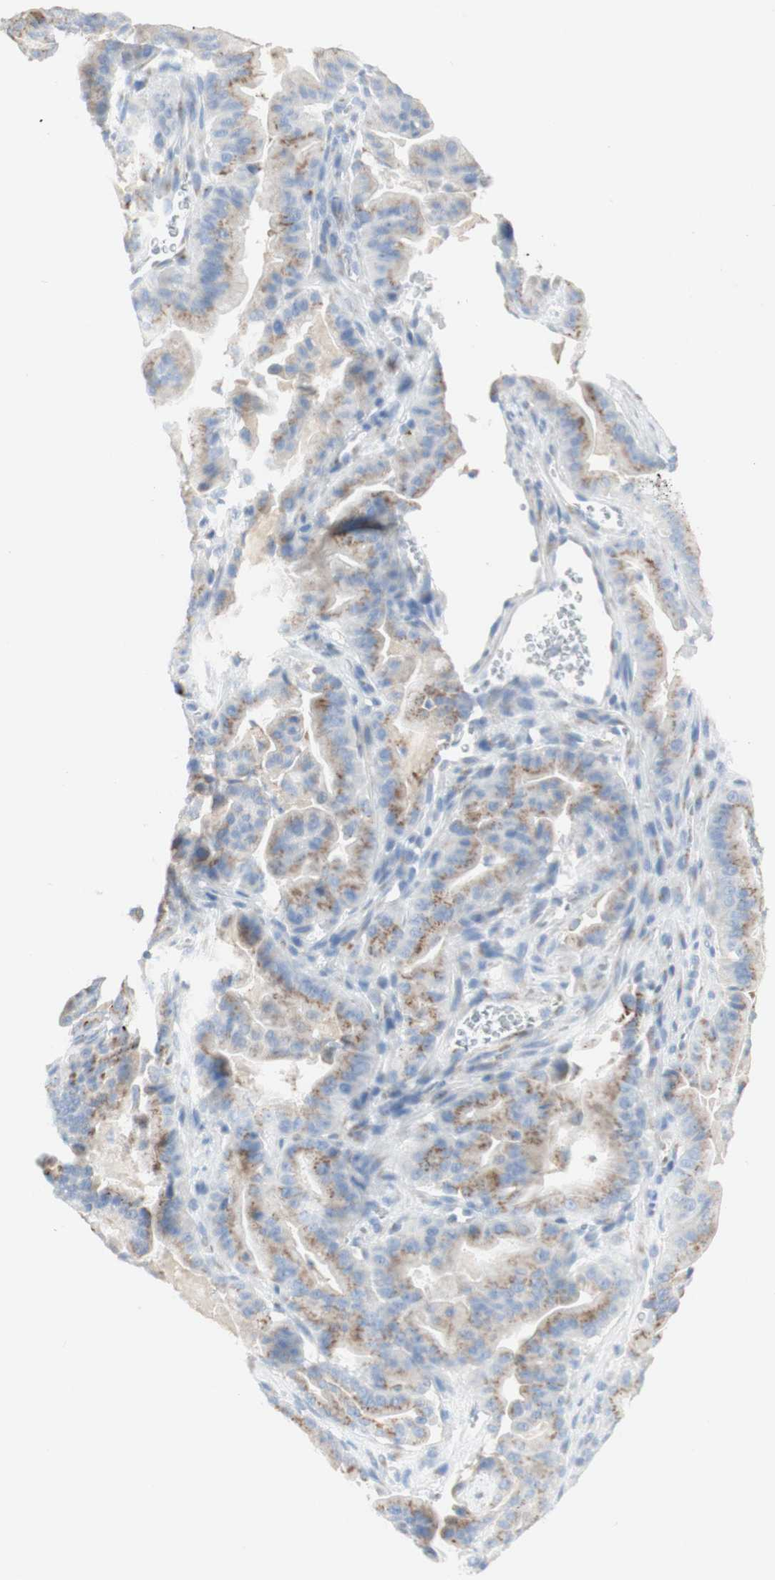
{"staining": {"intensity": "moderate", "quantity": ">75%", "location": "cytoplasmic/membranous"}, "tissue": "pancreatic cancer", "cell_type": "Tumor cells", "image_type": "cancer", "snomed": [{"axis": "morphology", "description": "Adenocarcinoma, NOS"}, {"axis": "topography", "description": "Pancreas"}], "caption": "Protein staining of pancreatic cancer (adenocarcinoma) tissue shows moderate cytoplasmic/membranous staining in approximately >75% of tumor cells. (brown staining indicates protein expression, while blue staining denotes nuclei).", "gene": "MANEA", "patient": {"sex": "male", "age": 63}}